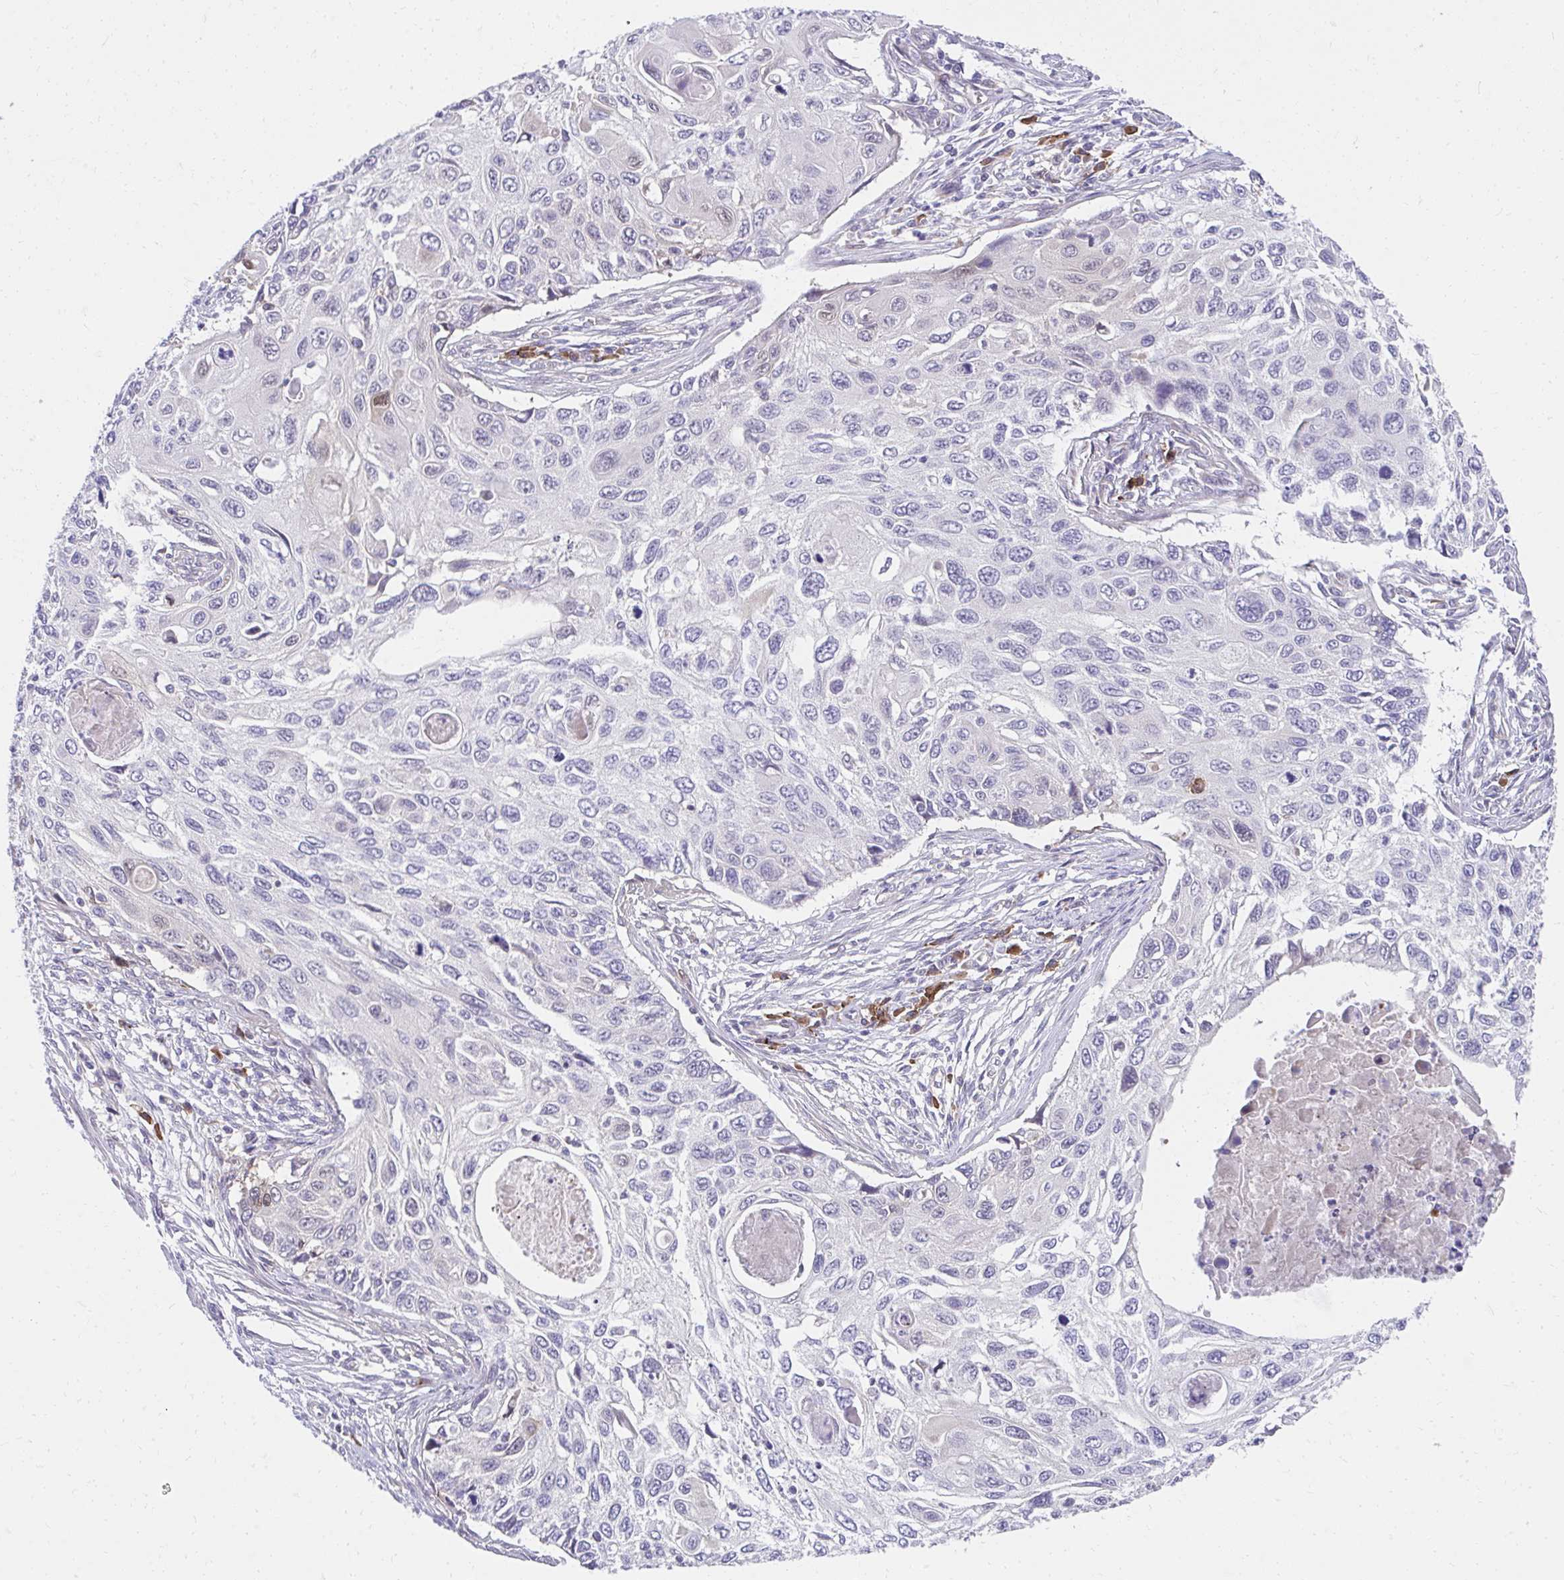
{"staining": {"intensity": "negative", "quantity": "none", "location": "none"}, "tissue": "cervical cancer", "cell_type": "Tumor cells", "image_type": "cancer", "snomed": [{"axis": "morphology", "description": "Squamous cell carcinoma, NOS"}, {"axis": "topography", "description": "Cervix"}], "caption": "This is an immunohistochemistry photomicrograph of human cervical squamous cell carcinoma. There is no staining in tumor cells.", "gene": "SLAMF7", "patient": {"sex": "female", "age": 70}}